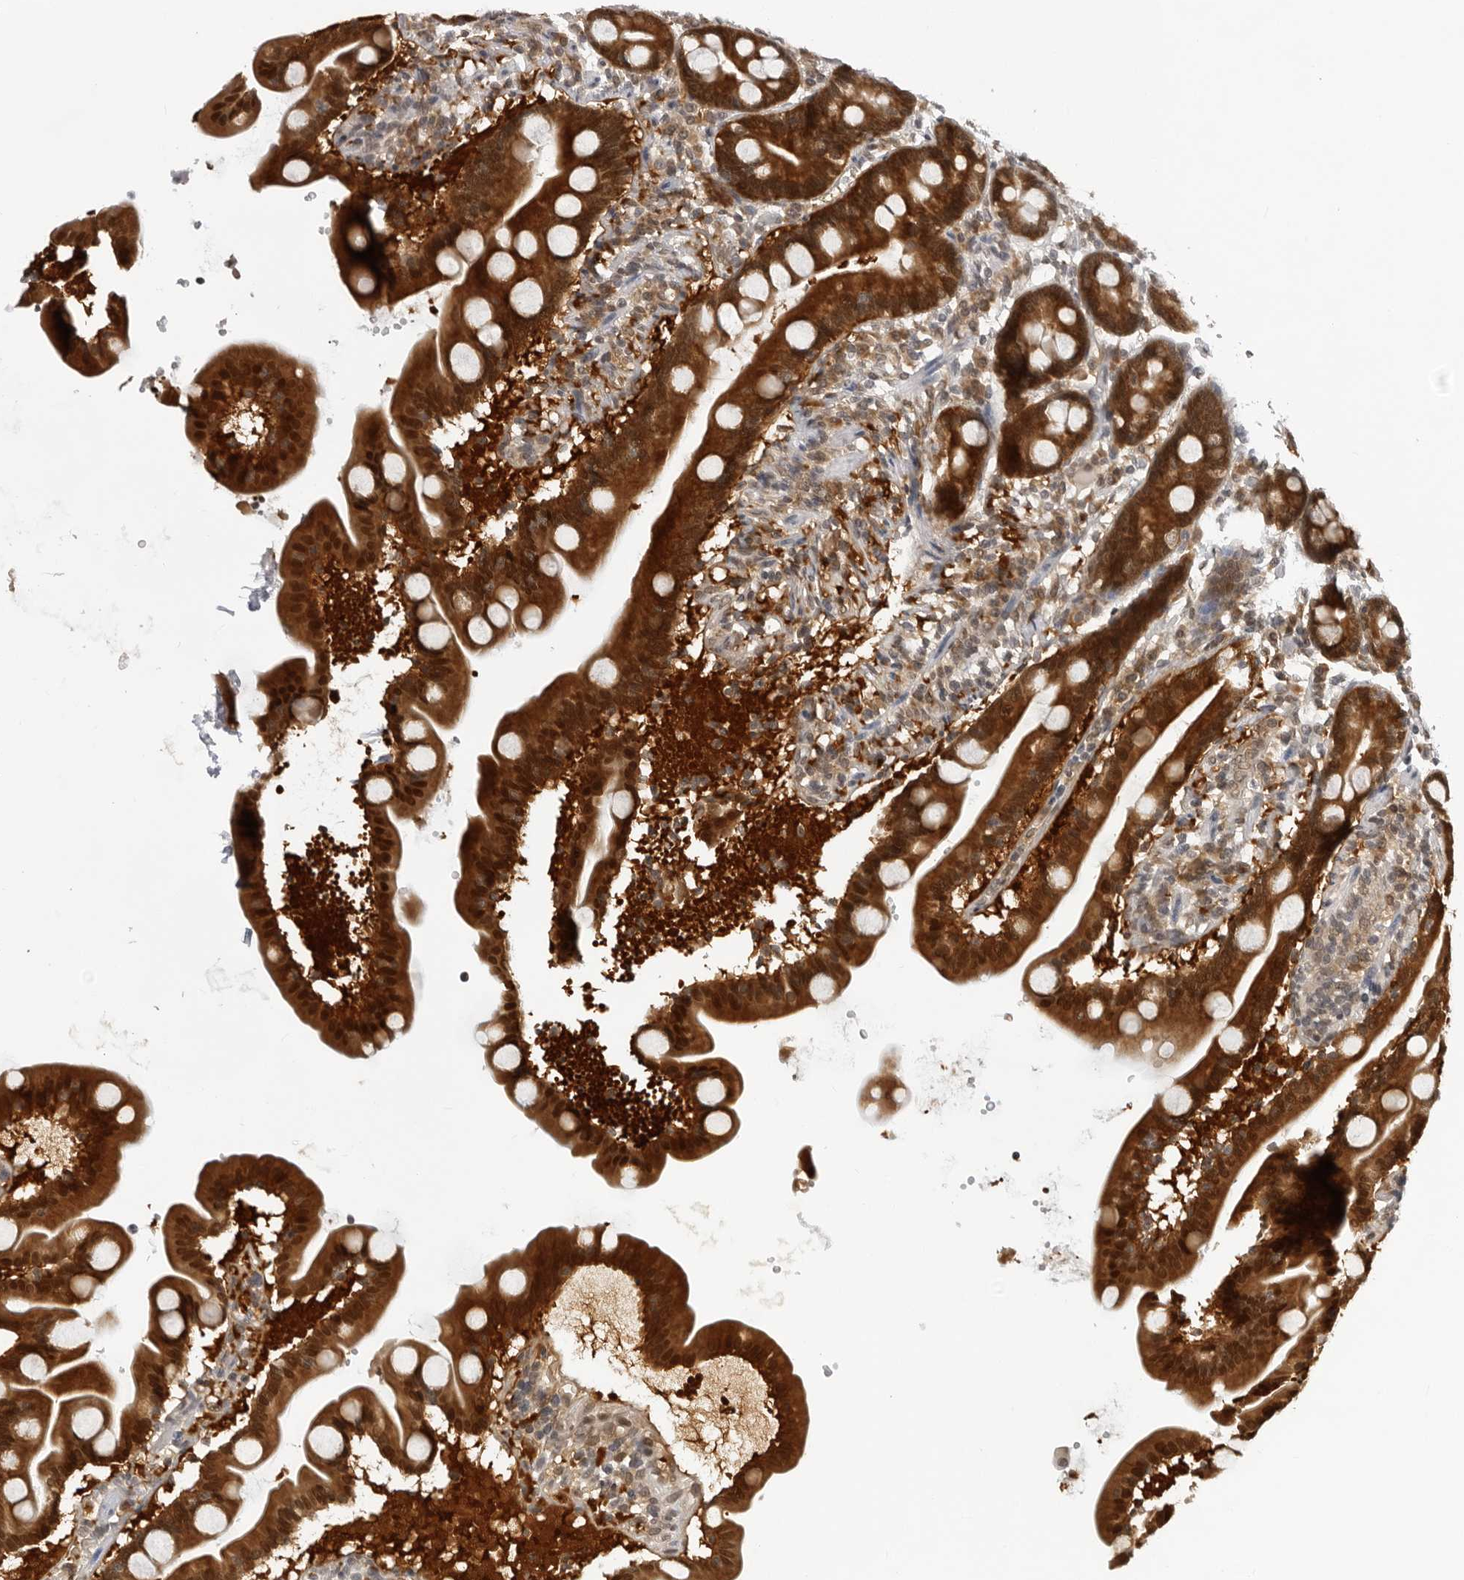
{"staining": {"intensity": "strong", "quantity": ">75%", "location": "cytoplasmic/membranous"}, "tissue": "duodenum", "cell_type": "Glandular cells", "image_type": "normal", "snomed": [{"axis": "morphology", "description": "Normal tissue, NOS"}, {"axis": "topography", "description": "Duodenum"}], "caption": "The micrograph reveals immunohistochemical staining of normal duodenum. There is strong cytoplasmic/membranous expression is seen in about >75% of glandular cells.", "gene": "CASP7", "patient": {"sex": "male", "age": 54}}